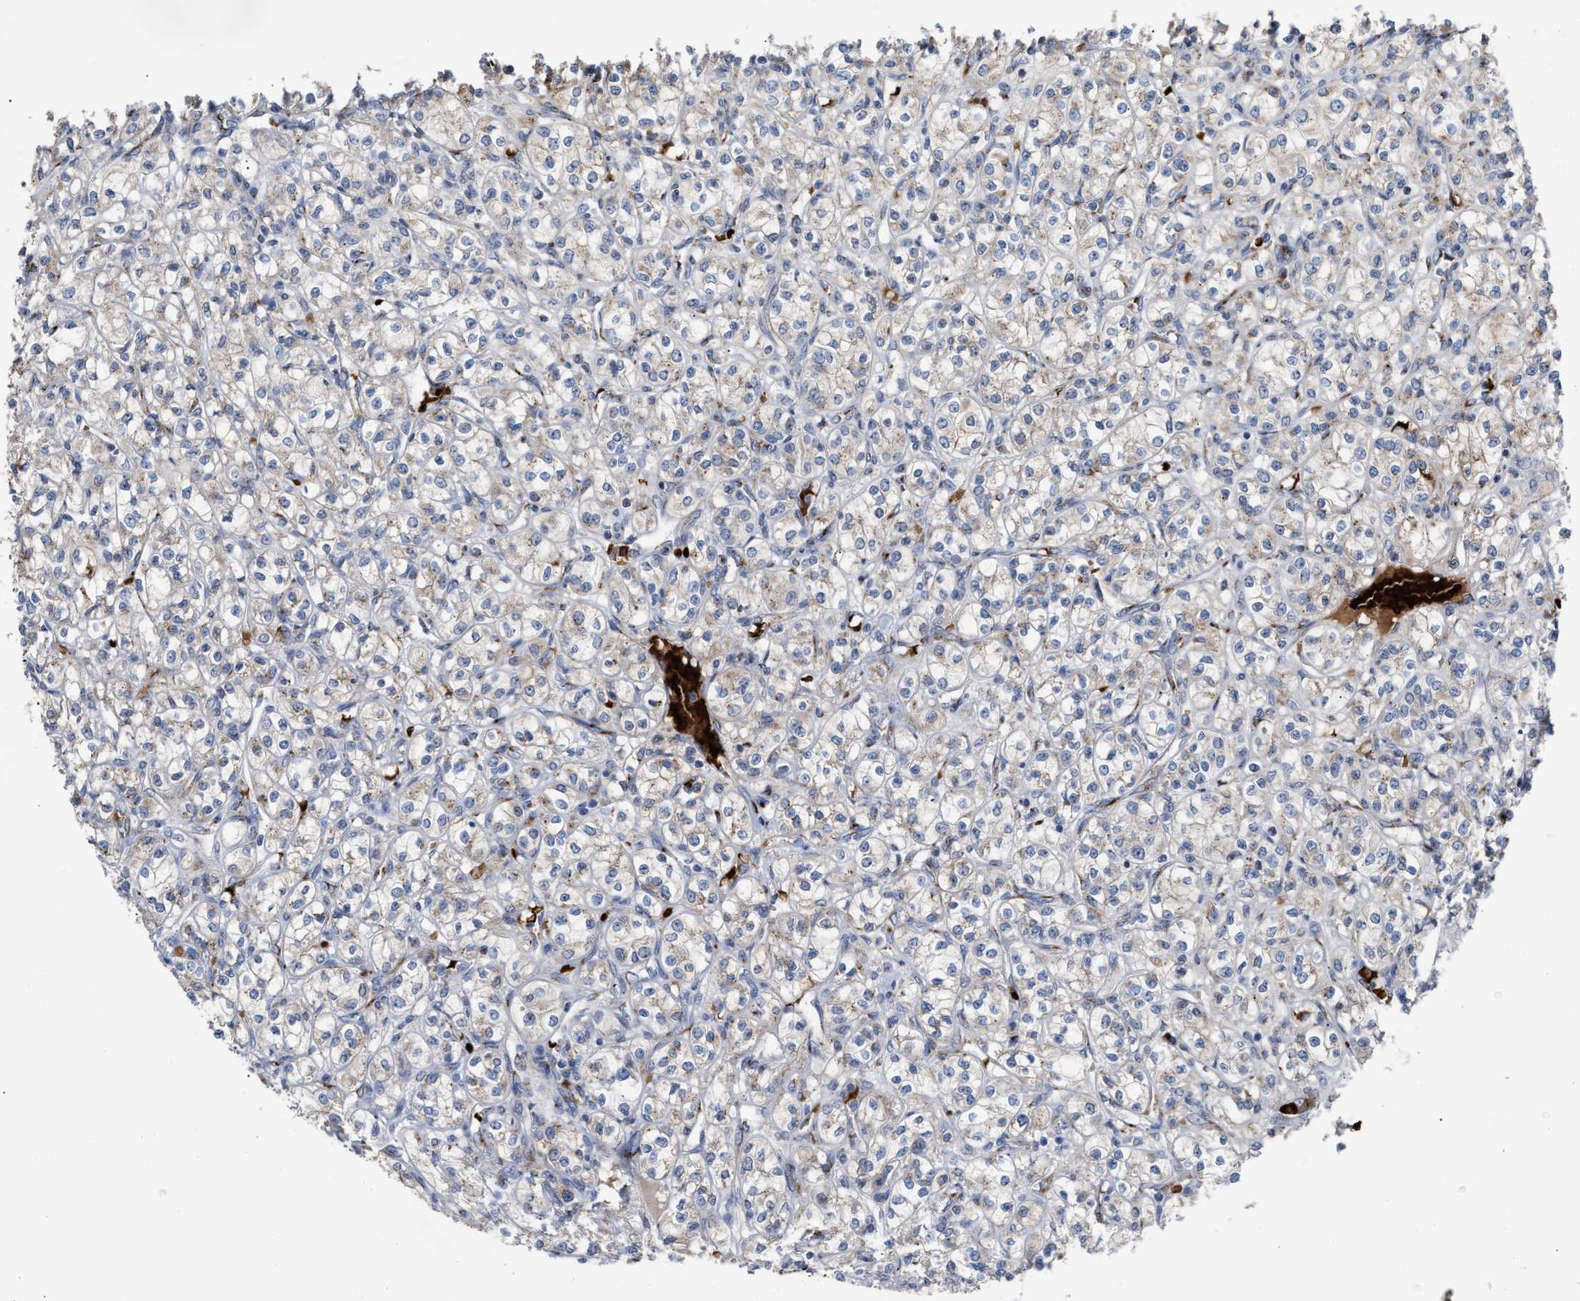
{"staining": {"intensity": "moderate", "quantity": "<25%", "location": "cytoplasmic/membranous"}, "tissue": "renal cancer", "cell_type": "Tumor cells", "image_type": "cancer", "snomed": [{"axis": "morphology", "description": "Adenocarcinoma, NOS"}, {"axis": "topography", "description": "Kidney"}], "caption": "DAB (3,3'-diaminobenzidine) immunohistochemical staining of renal cancer reveals moderate cytoplasmic/membranous protein positivity in approximately <25% of tumor cells.", "gene": "CCL2", "patient": {"sex": "male", "age": 77}}